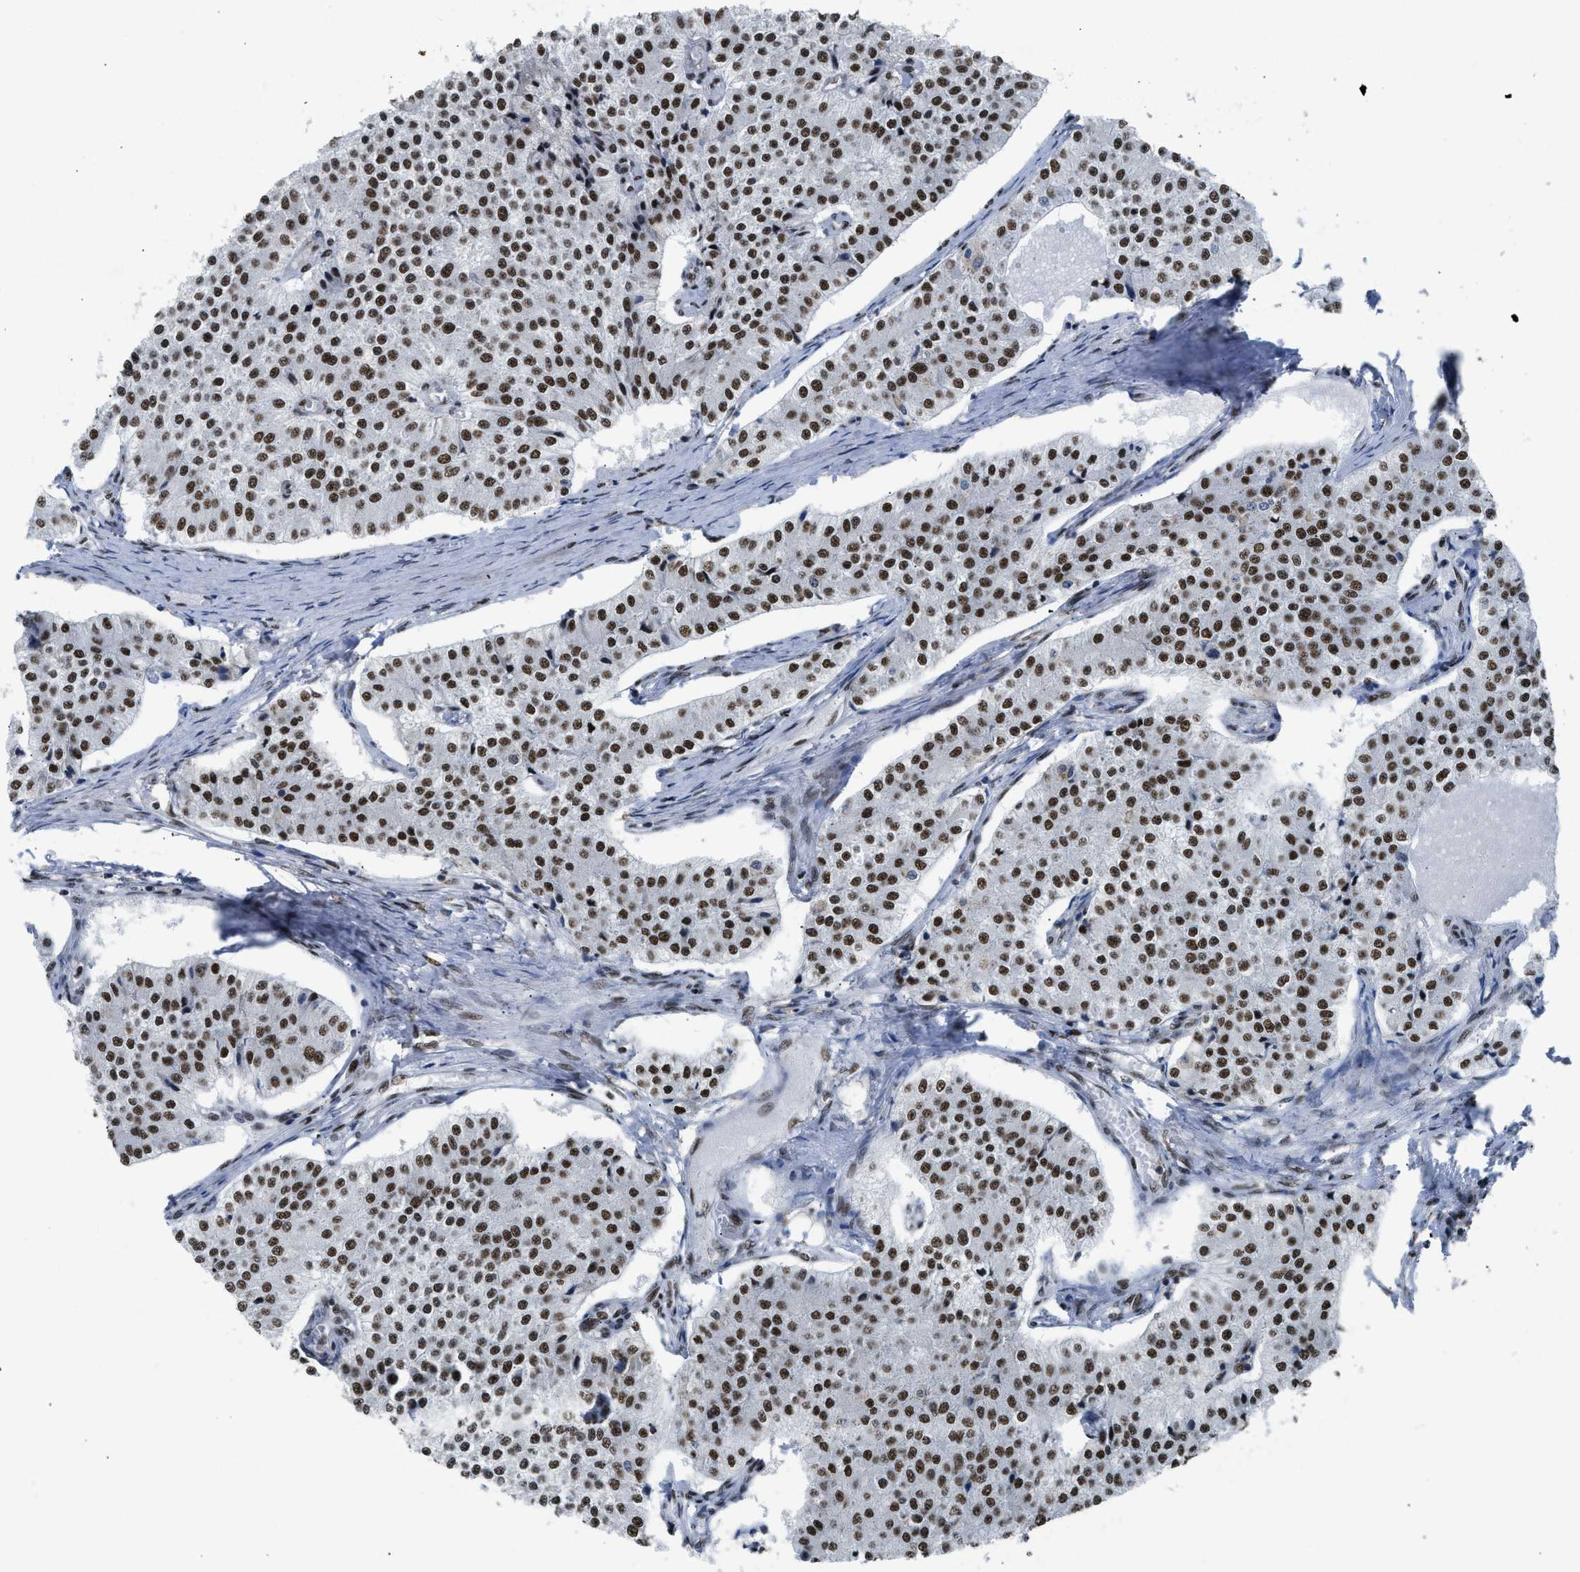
{"staining": {"intensity": "strong", "quantity": ">75%", "location": "nuclear"}, "tissue": "carcinoid", "cell_type": "Tumor cells", "image_type": "cancer", "snomed": [{"axis": "morphology", "description": "Carcinoid, malignant, NOS"}, {"axis": "topography", "description": "Colon"}], "caption": "This histopathology image reveals carcinoid stained with IHC to label a protein in brown. The nuclear of tumor cells show strong positivity for the protein. Nuclei are counter-stained blue.", "gene": "SCAF4", "patient": {"sex": "female", "age": 52}}